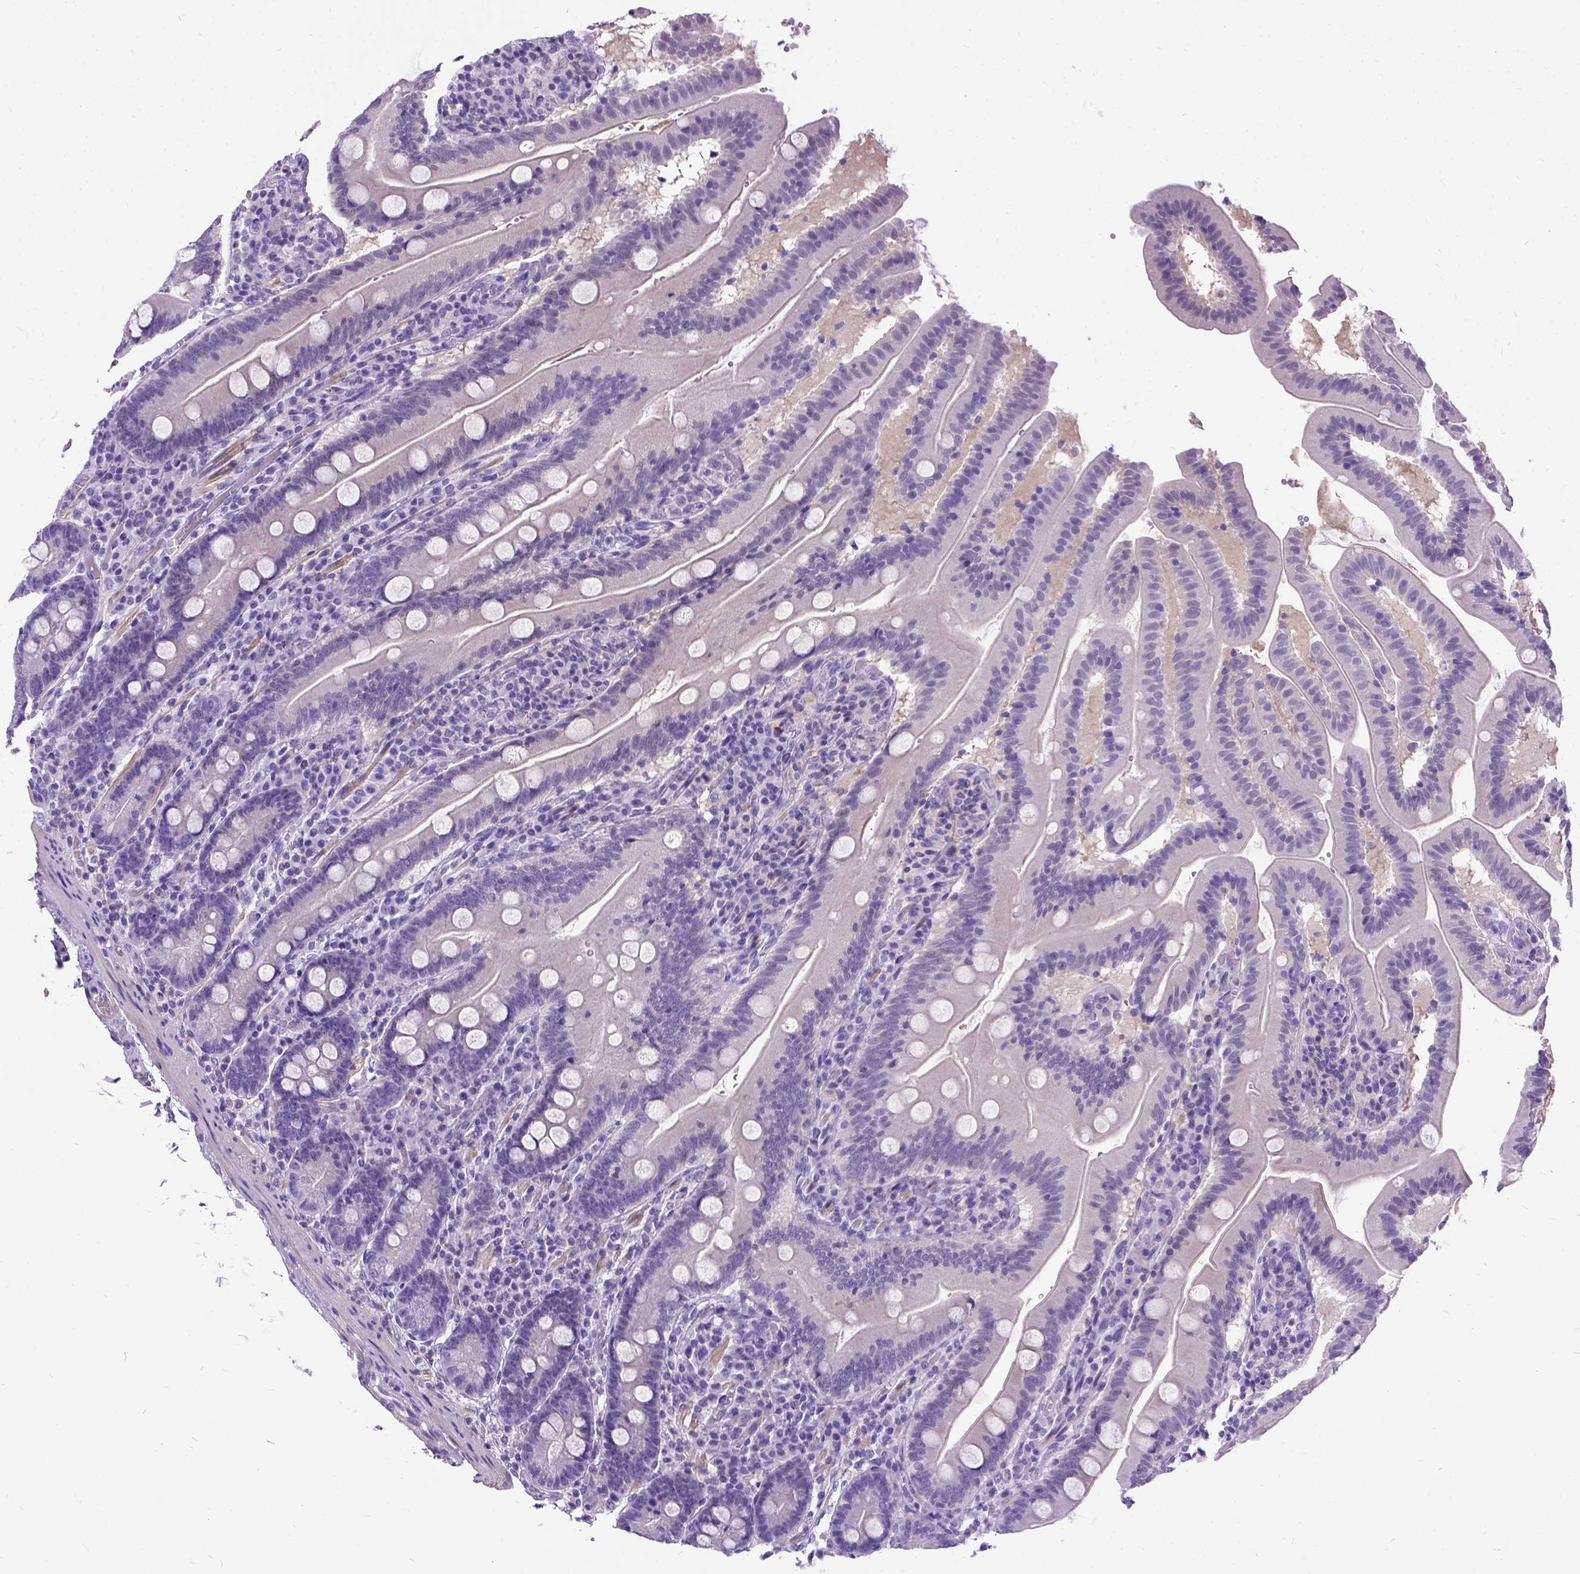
{"staining": {"intensity": "negative", "quantity": "none", "location": "none"}, "tissue": "small intestine", "cell_type": "Glandular cells", "image_type": "normal", "snomed": [{"axis": "morphology", "description": "Normal tissue, NOS"}, {"axis": "topography", "description": "Small intestine"}], "caption": "Immunohistochemical staining of normal human small intestine demonstrates no significant staining in glandular cells.", "gene": "ENSG00000254979", "patient": {"sex": "male", "age": 37}}